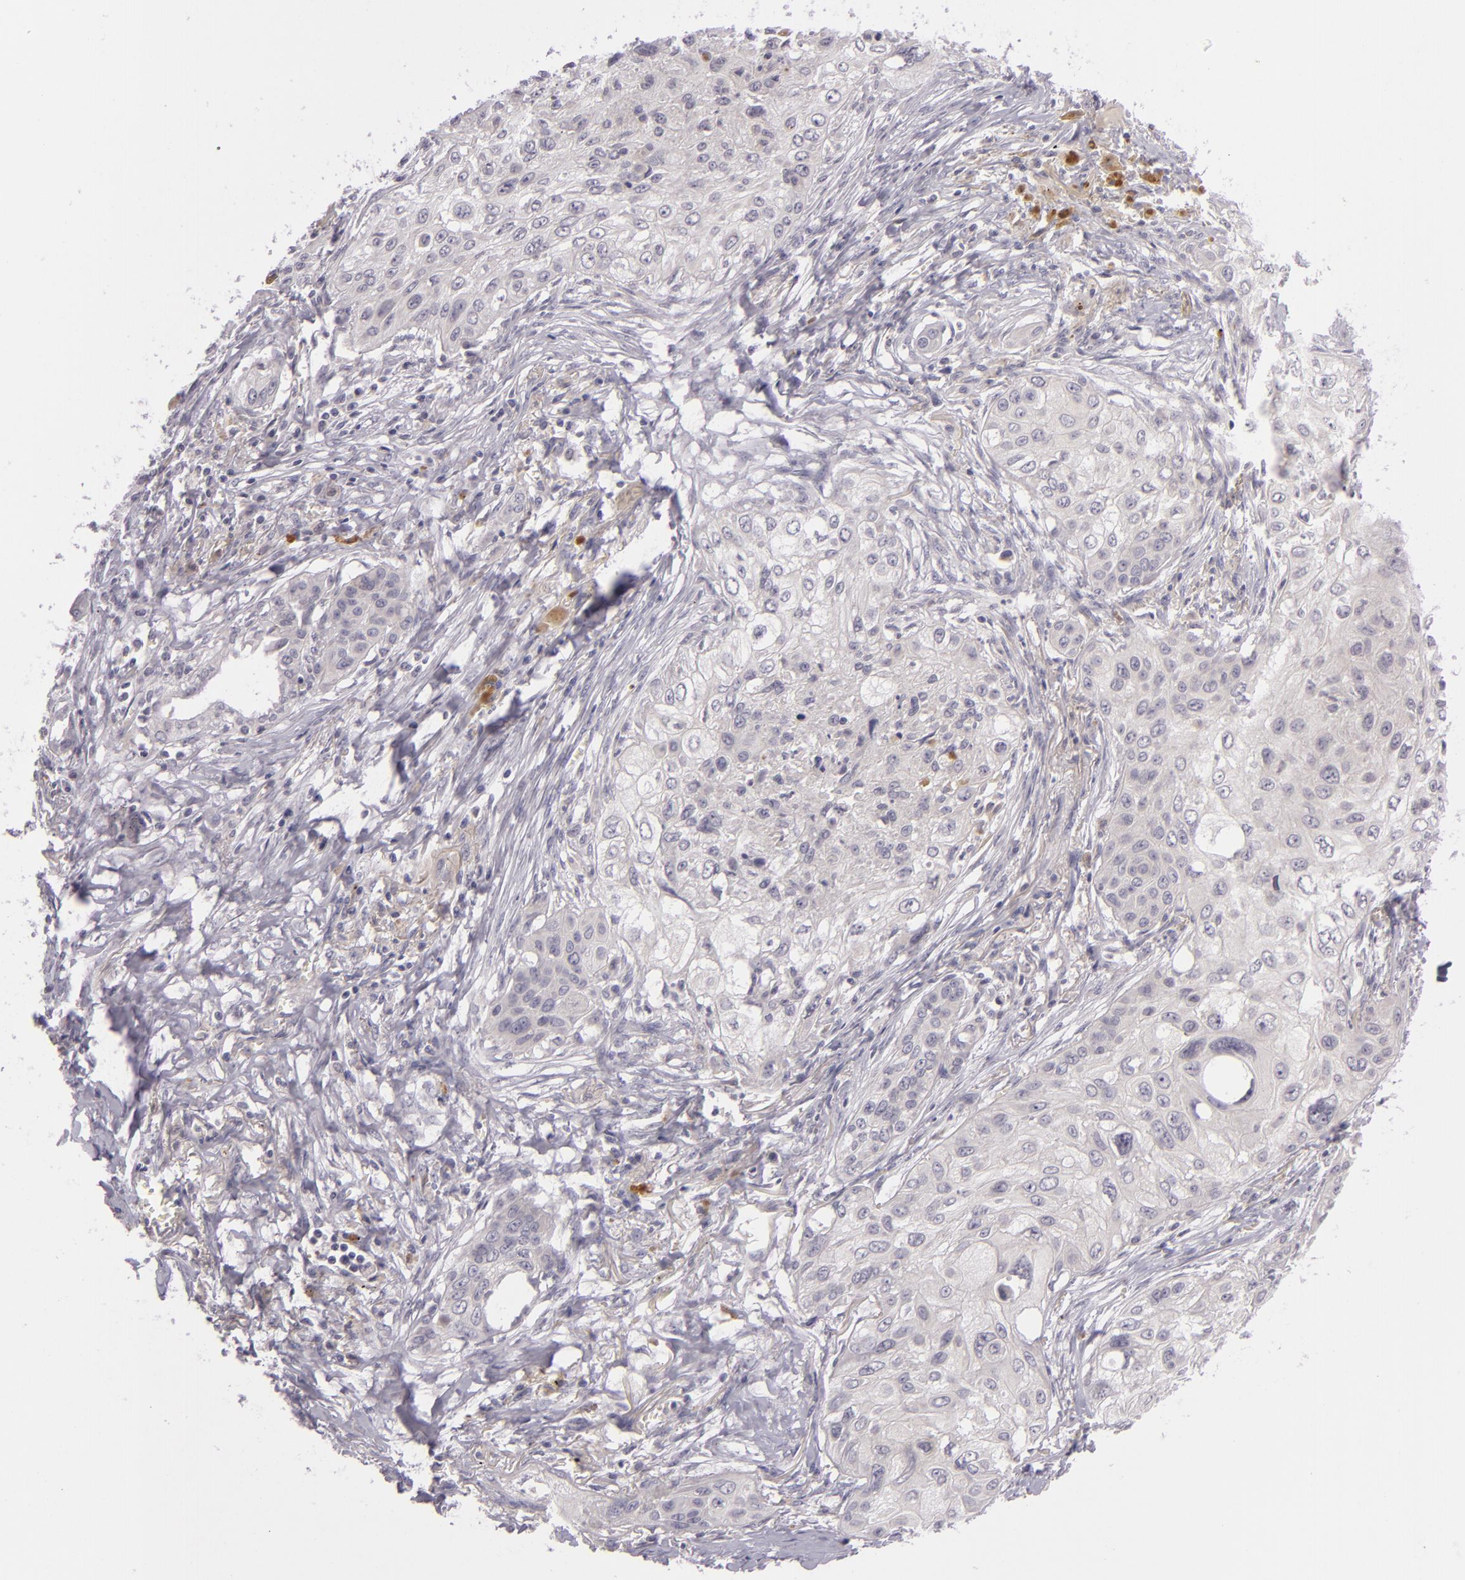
{"staining": {"intensity": "negative", "quantity": "none", "location": "none"}, "tissue": "lung cancer", "cell_type": "Tumor cells", "image_type": "cancer", "snomed": [{"axis": "morphology", "description": "Squamous cell carcinoma, NOS"}, {"axis": "topography", "description": "Lung"}], "caption": "Immunohistochemical staining of human squamous cell carcinoma (lung) shows no significant expression in tumor cells.", "gene": "DAG1", "patient": {"sex": "male", "age": 71}}